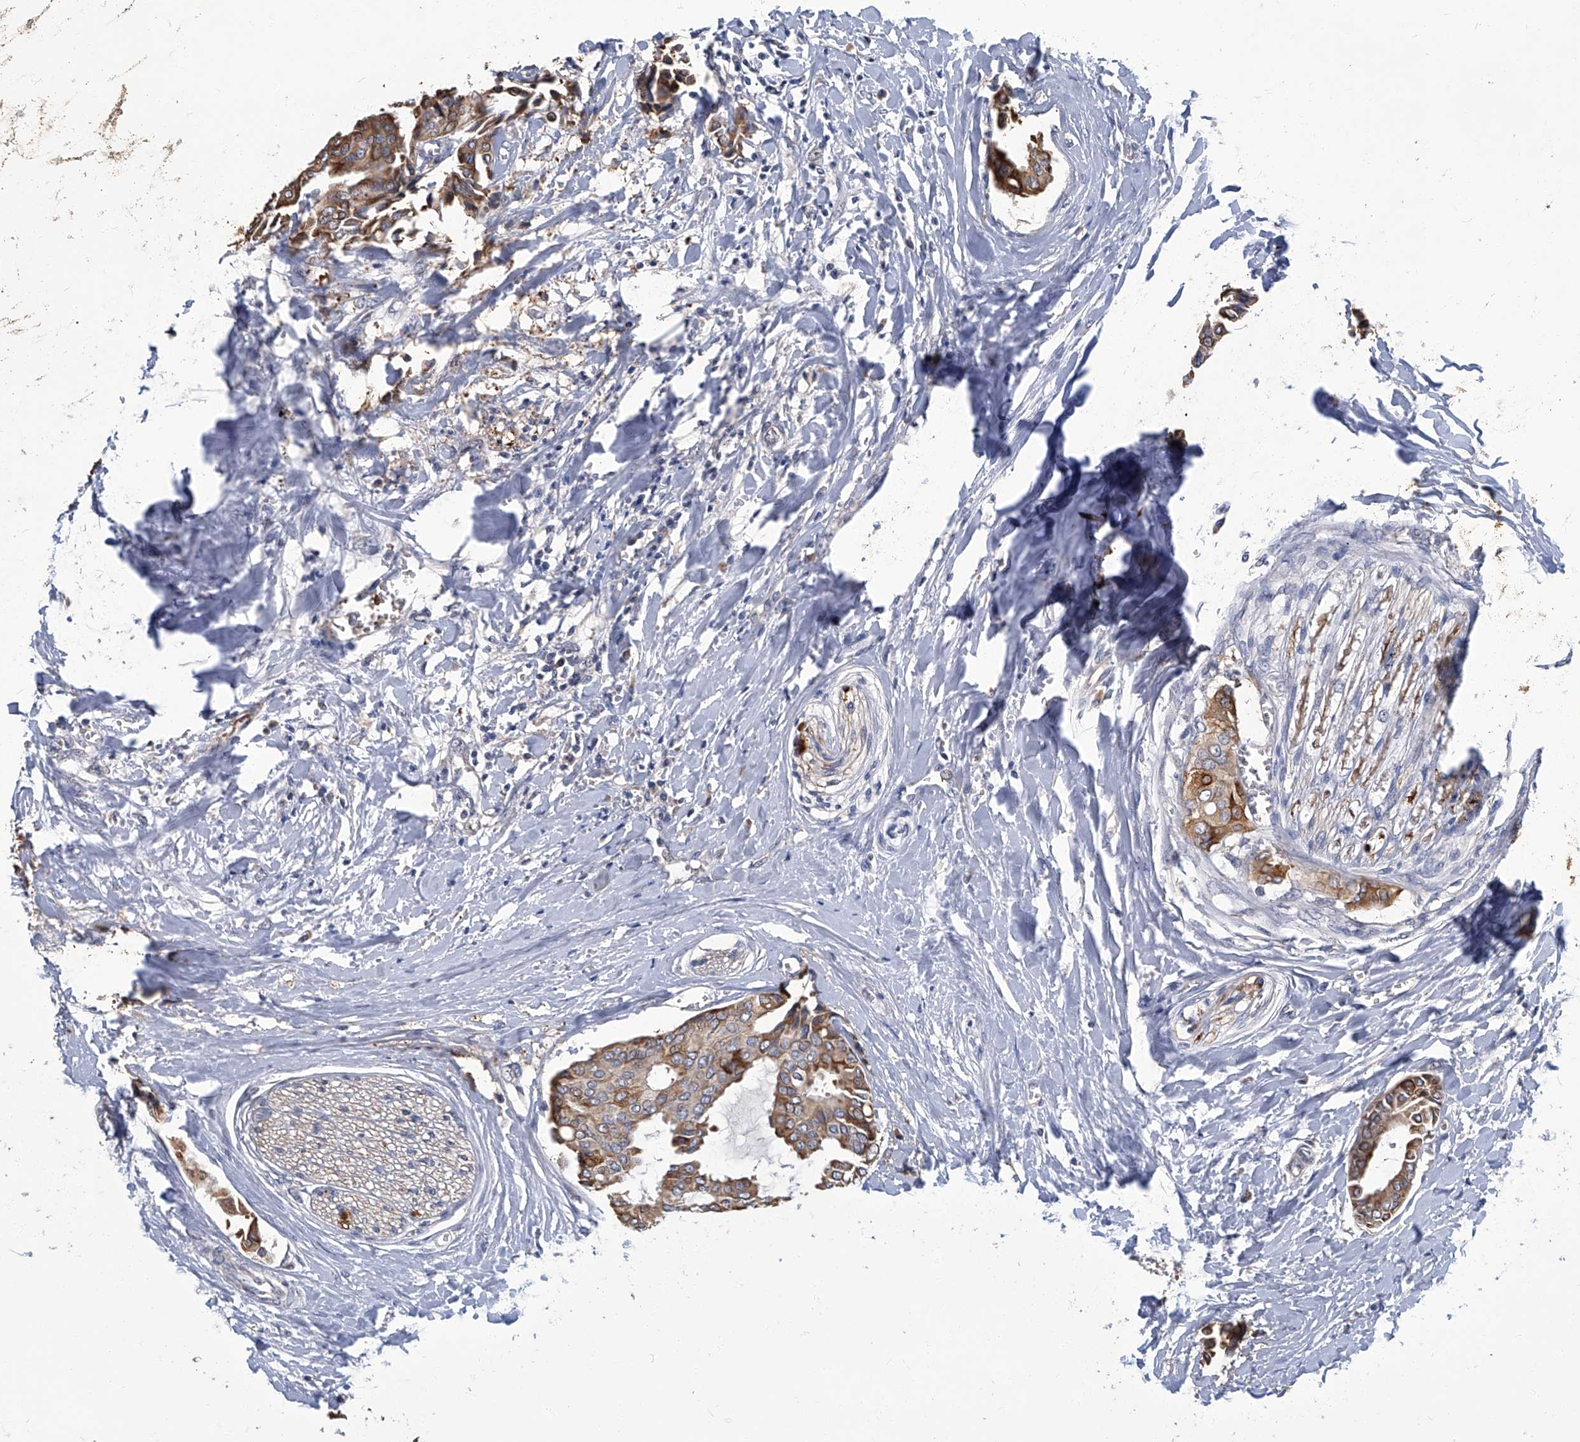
{"staining": {"intensity": "moderate", "quantity": ">75%", "location": "cytoplasmic/membranous"}, "tissue": "head and neck cancer", "cell_type": "Tumor cells", "image_type": "cancer", "snomed": [{"axis": "morphology", "description": "Adenocarcinoma, NOS"}, {"axis": "topography", "description": "Salivary gland"}, {"axis": "topography", "description": "Head-Neck"}], "caption": "Head and neck cancer (adenocarcinoma) was stained to show a protein in brown. There is medium levels of moderate cytoplasmic/membranous positivity in about >75% of tumor cells. The staining was performed using DAB to visualize the protein expression in brown, while the nuclei were stained in blue with hematoxylin (Magnification: 20x).", "gene": "TGFBR1", "patient": {"sex": "female", "age": 59}}